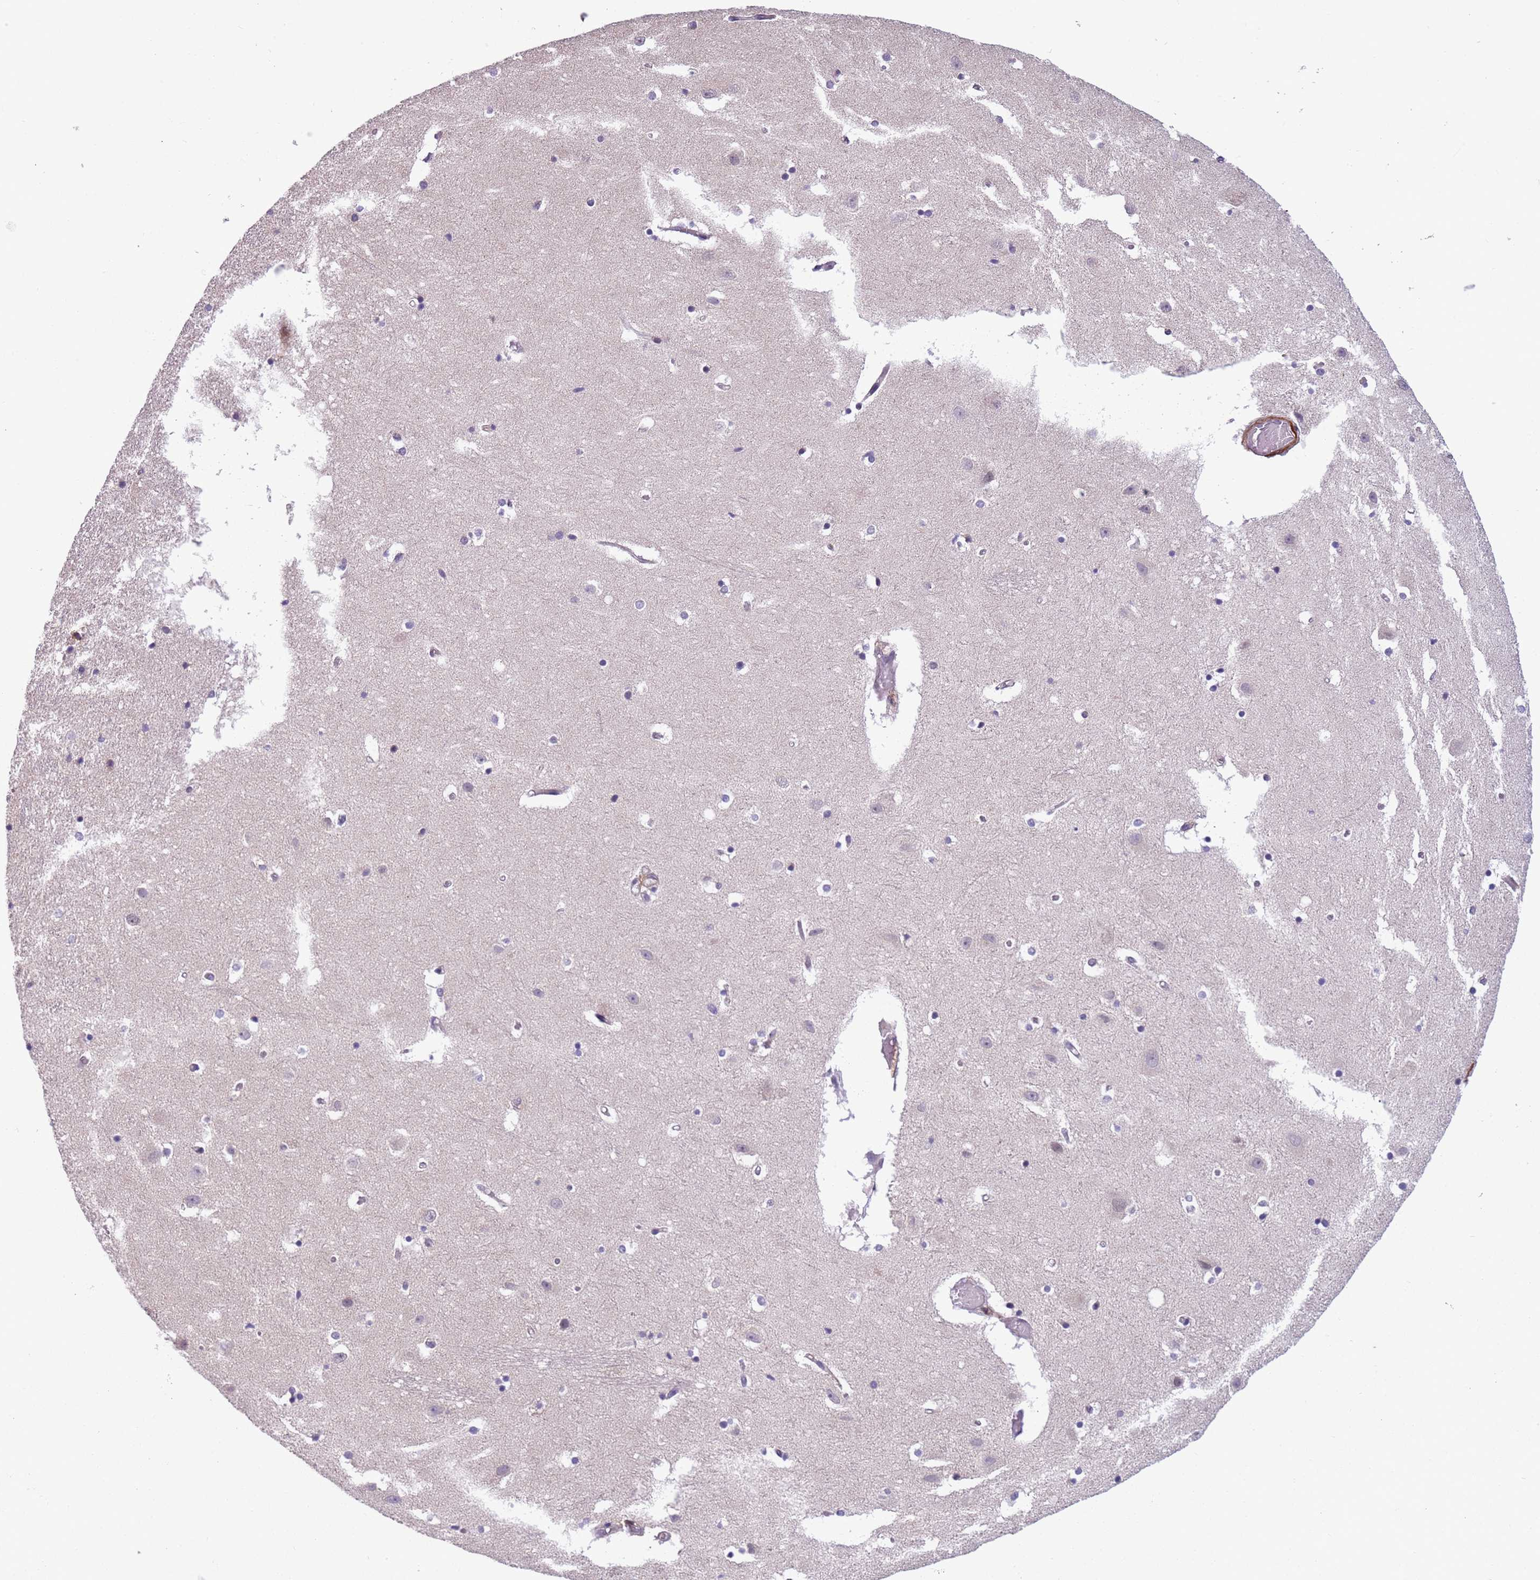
{"staining": {"intensity": "negative", "quantity": "none", "location": "none"}, "tissue": "hippocampus", "cell_type": "Glial cells", "image_type": "normal", "snomed": [{"axis": "morphology", "description": "Normal tissue, NOS"}, {"axis": "topography", "description": "Hippocampus"}], "caption": "This is an immunohistochemistry (IHC) image of normal human hippocampus. There is no expression in glial cells.", "gene": "JAML", "patient": {"sex": "female", "age": 52}}